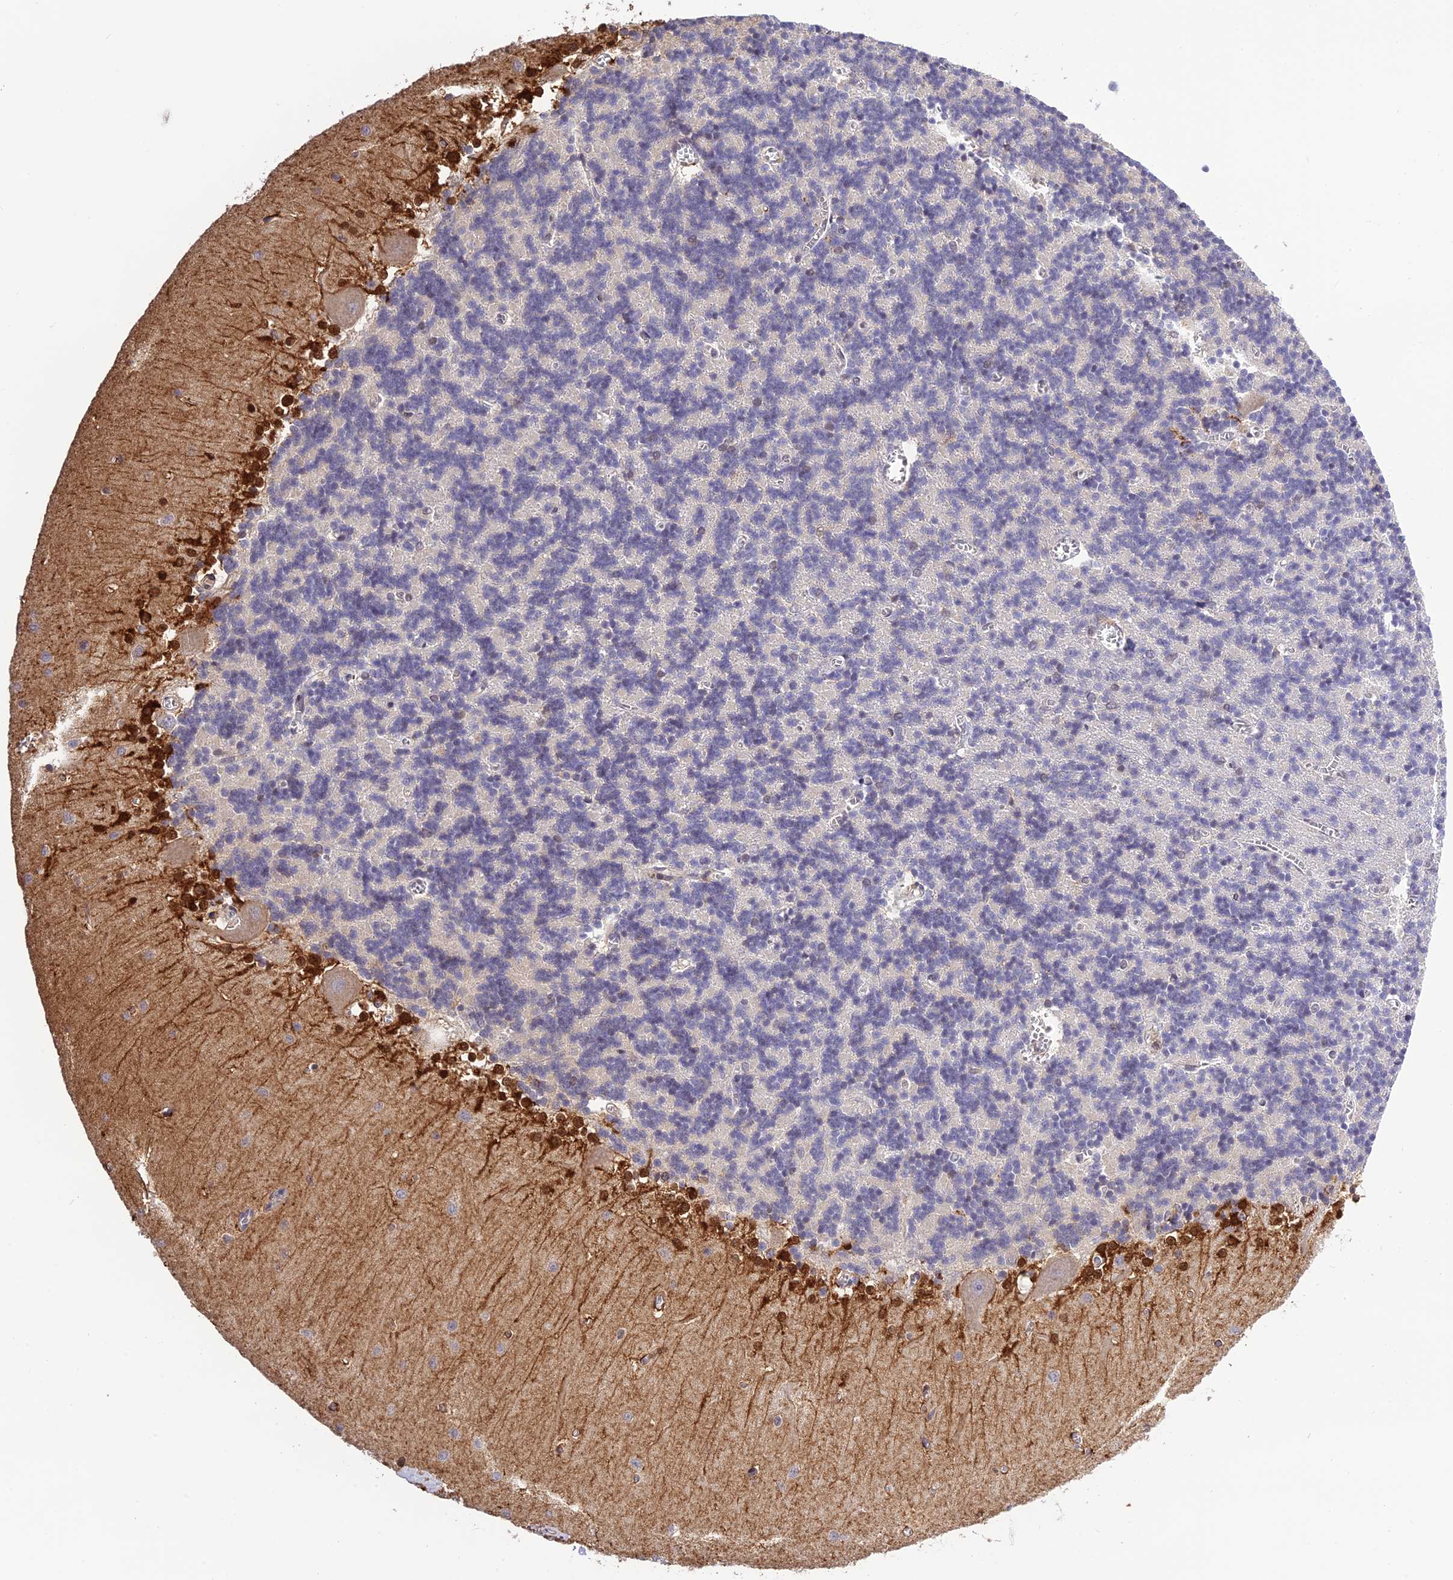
{"staining": {"intensity": "negative", "quantity": "none", "location": "none"}, "tissue": "cerebellum", "cell_type": "Cells in granular layer", "image_type": "normal", "snomed": [{"axis": "morphology", "description": "Normal tissue, NOS"}, {"axis": "topography", "description": "Cerebellum"}], "caption": "Image shows no protein expression in cells in granular layer of benign cerebellum. Nuclei are stained in blue.", "gene": "MNS1", "patient": {"sex": "male", "age": 37}}